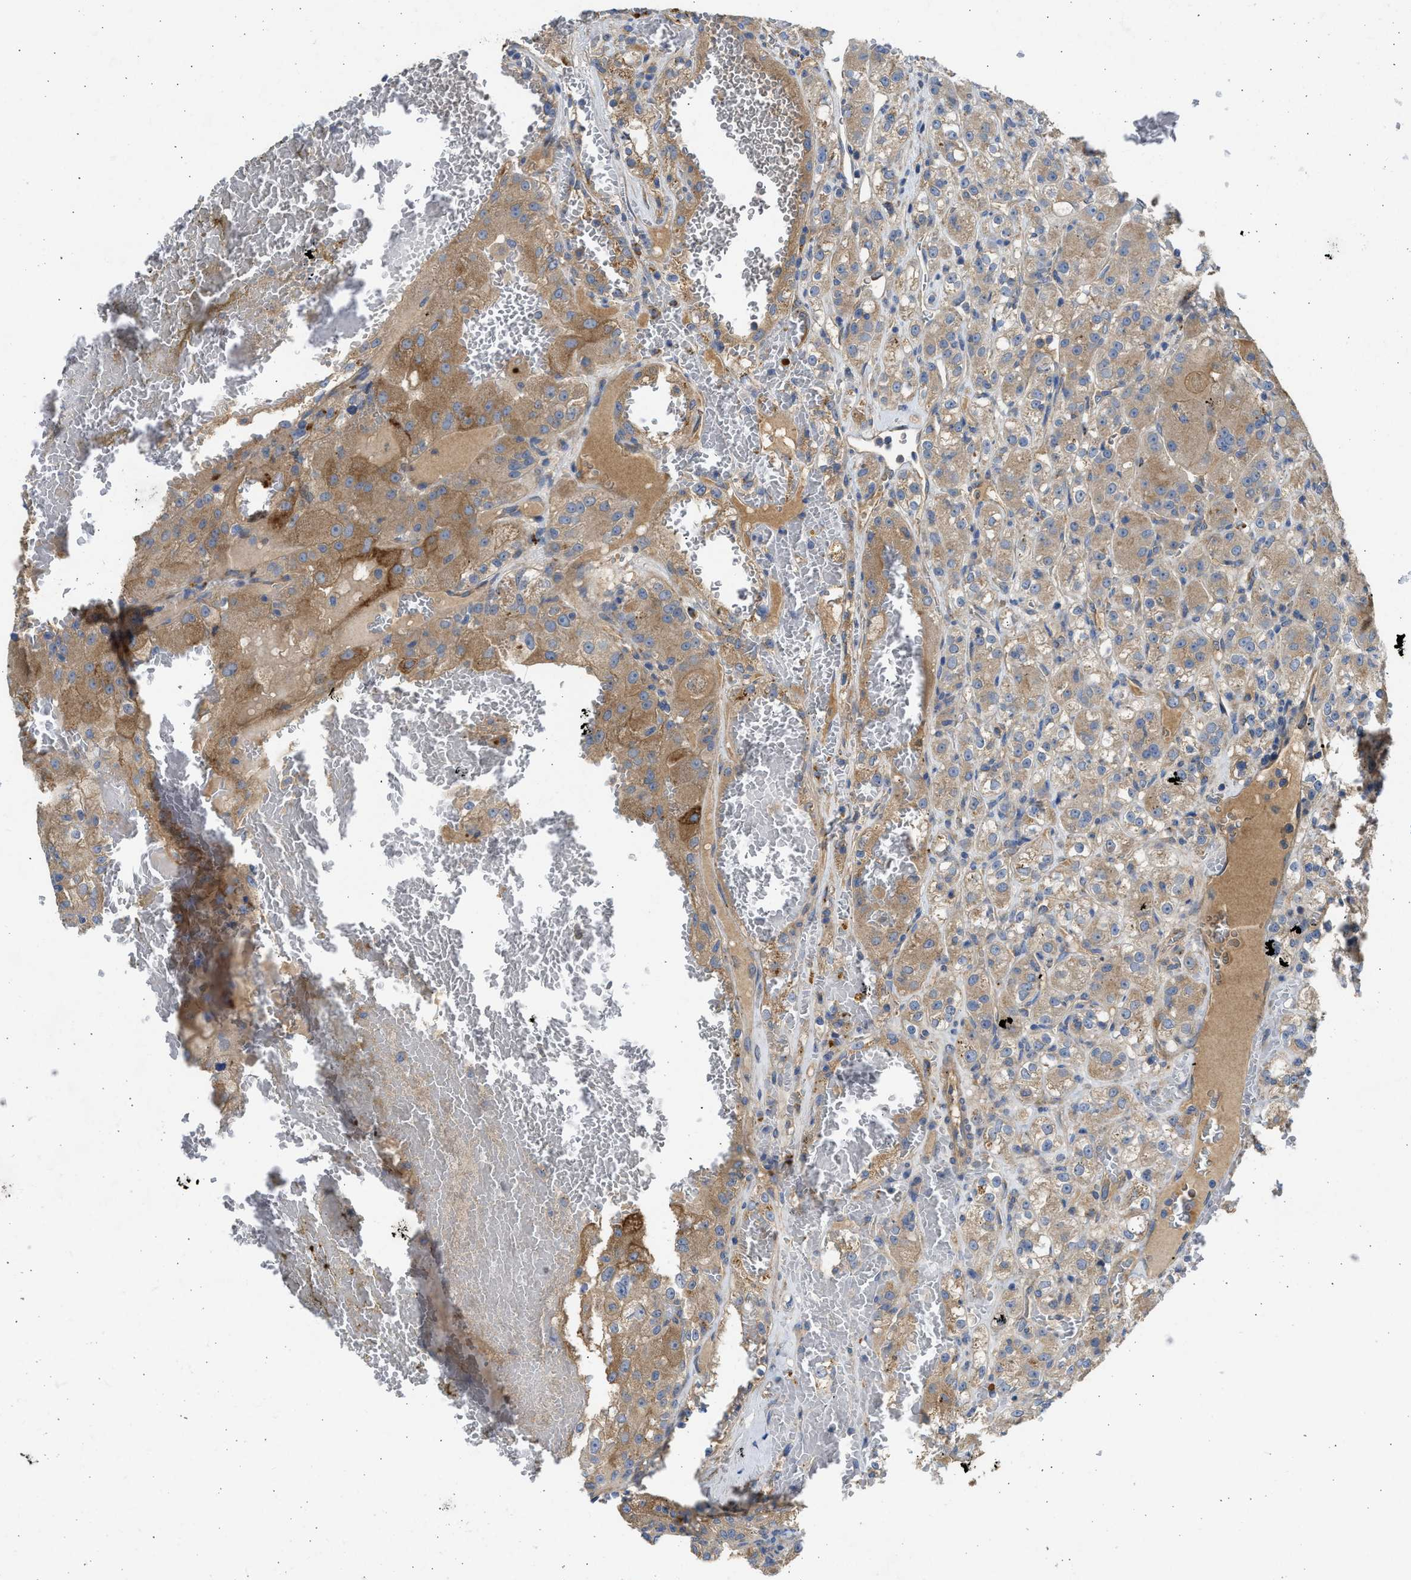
{"staining": {"intensity": "weak", "quantity": ">75%", "location": "cytoplasmic/membranous"}, "tissue": "renal cancer", "cell_type": "Tumor cells", "image_type": "cancer", "snomed": [{"axis": "morphology", "description": "Normal tissue, NOS"}, {"axis": "morphology", "description": "Adenocarcinoma, NOS"}, {"axis": "topography", "description": "Kidney"}], "caption": "Brown immunohistochemical staining in human adenocarcinoma (renal) displays weak cytoplasmic/membranous expression in approximately >75% of tumor cells. The protein of interest is shown in brown color, while the nuclei are stained blue.", "gene": "CSRNP2", "patient": {"sex": "male", "age": 61}}